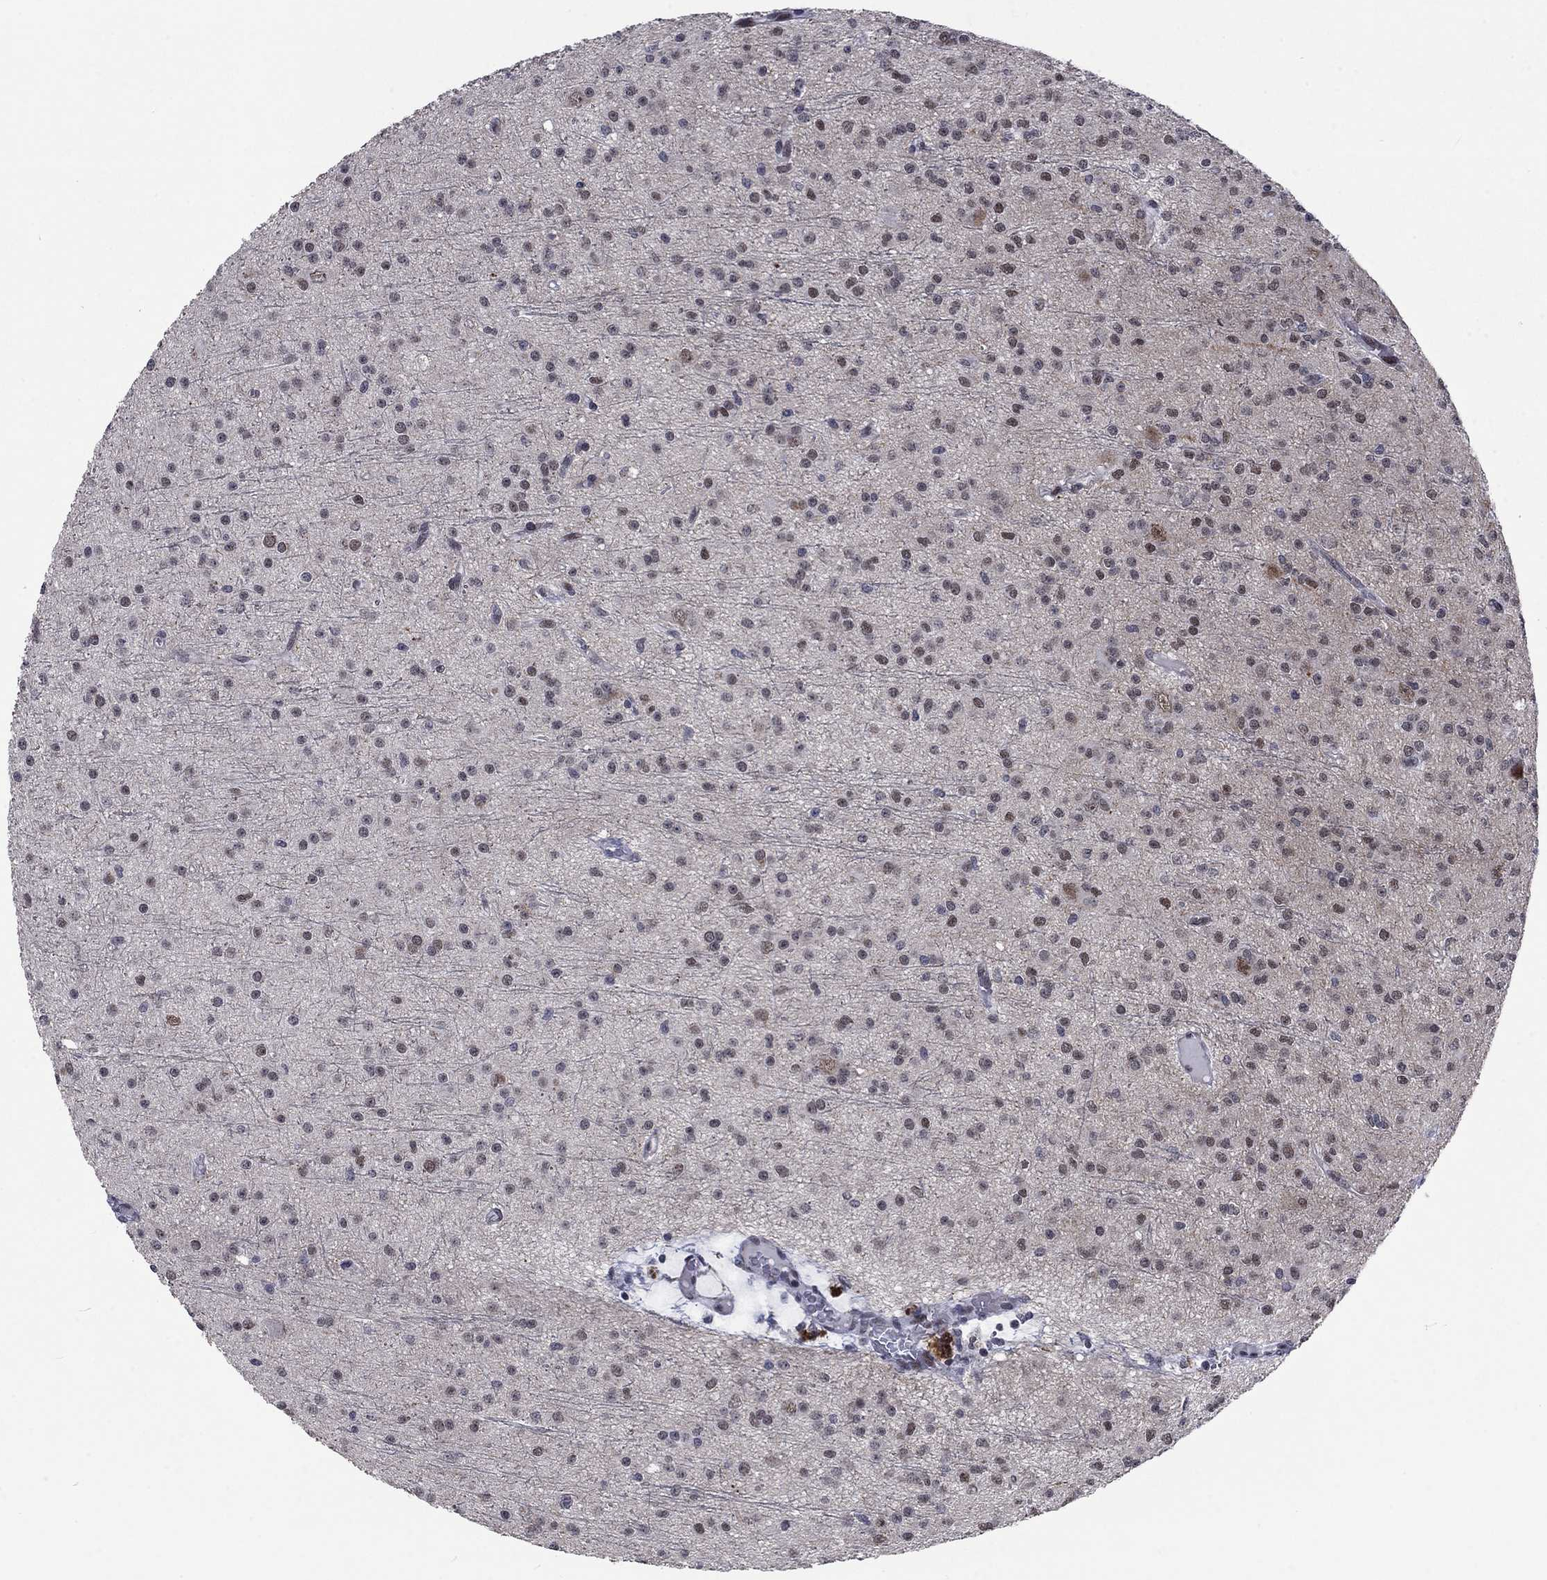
{"staining": {"intensity": "negative", "quantity": "none", "location": "none"}, "tissue": "glioma", "cell_type": "Tumor cells", "image_type": "cancer", "snomed": [{"axis": "morphology", "description": "Glioma, malignant, Low grade"}, {"axis": "topography", "description": "Brain"}], "caption": "IHC photomicrograph of neoplastic tissue: glioma stained with DAB shows no significant protein staining in tumor cells. Brightfield microscopy of immunohistochemistry stained with DAB (3,3'-diaminobenzidine) (brown) and hematoxylin (blue), captured at high magnification.", "gene": "HCFC1", "patient": {"sex": "male", "age": 27}}